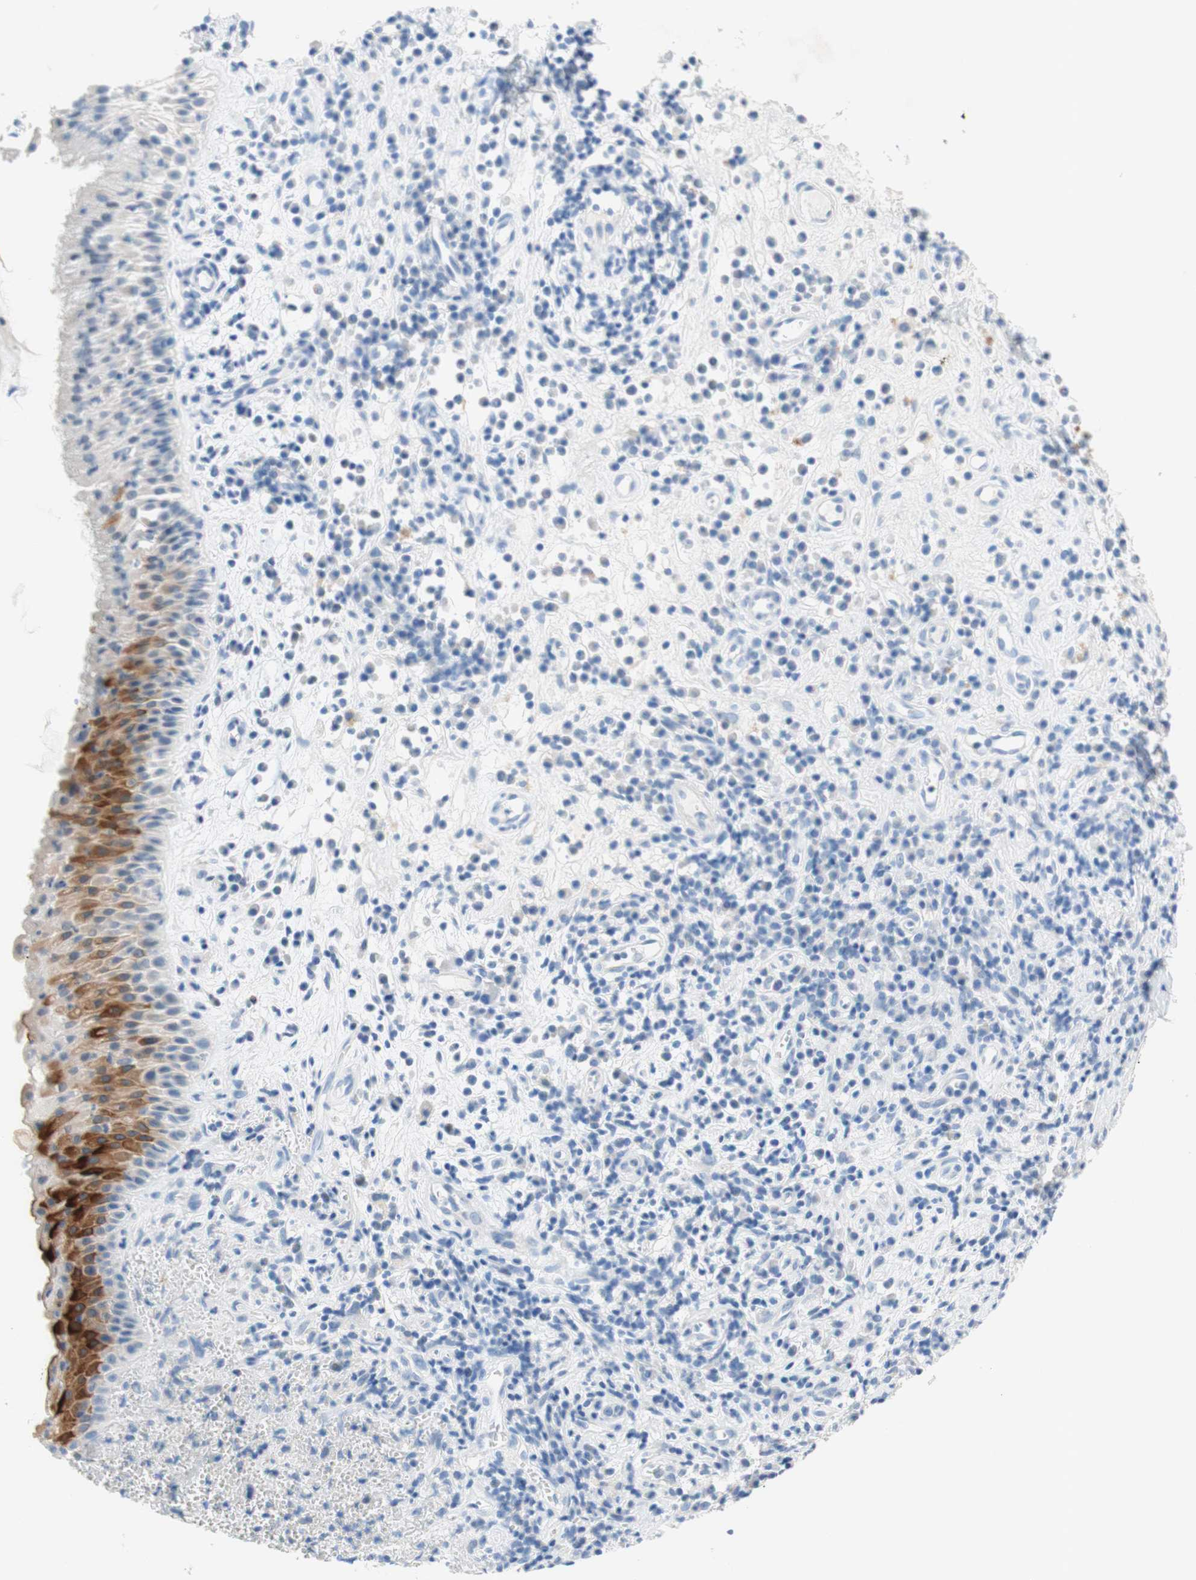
{"staining": {"intensity": "moderate", "quantity": "<25%", "location": "cytoplasmic/membranous"}, "tissue": "nasopharynx", "cell_type": "Respiratory epithelial cells", "image_type": "normal", "snomed": [{"axis": "morphology", "description": "Normal tissue, NOS"}, {"axis": "topography", "description": "Nasopharynx"}], "caption": "Nasopharynx stained with IHC shows moderate cytoplasmic/membranous expression in approximately <25% of respiratory epithelial cells.", "gene": "POLR2J3", "patient": {"sex": "female", "age": 51}}